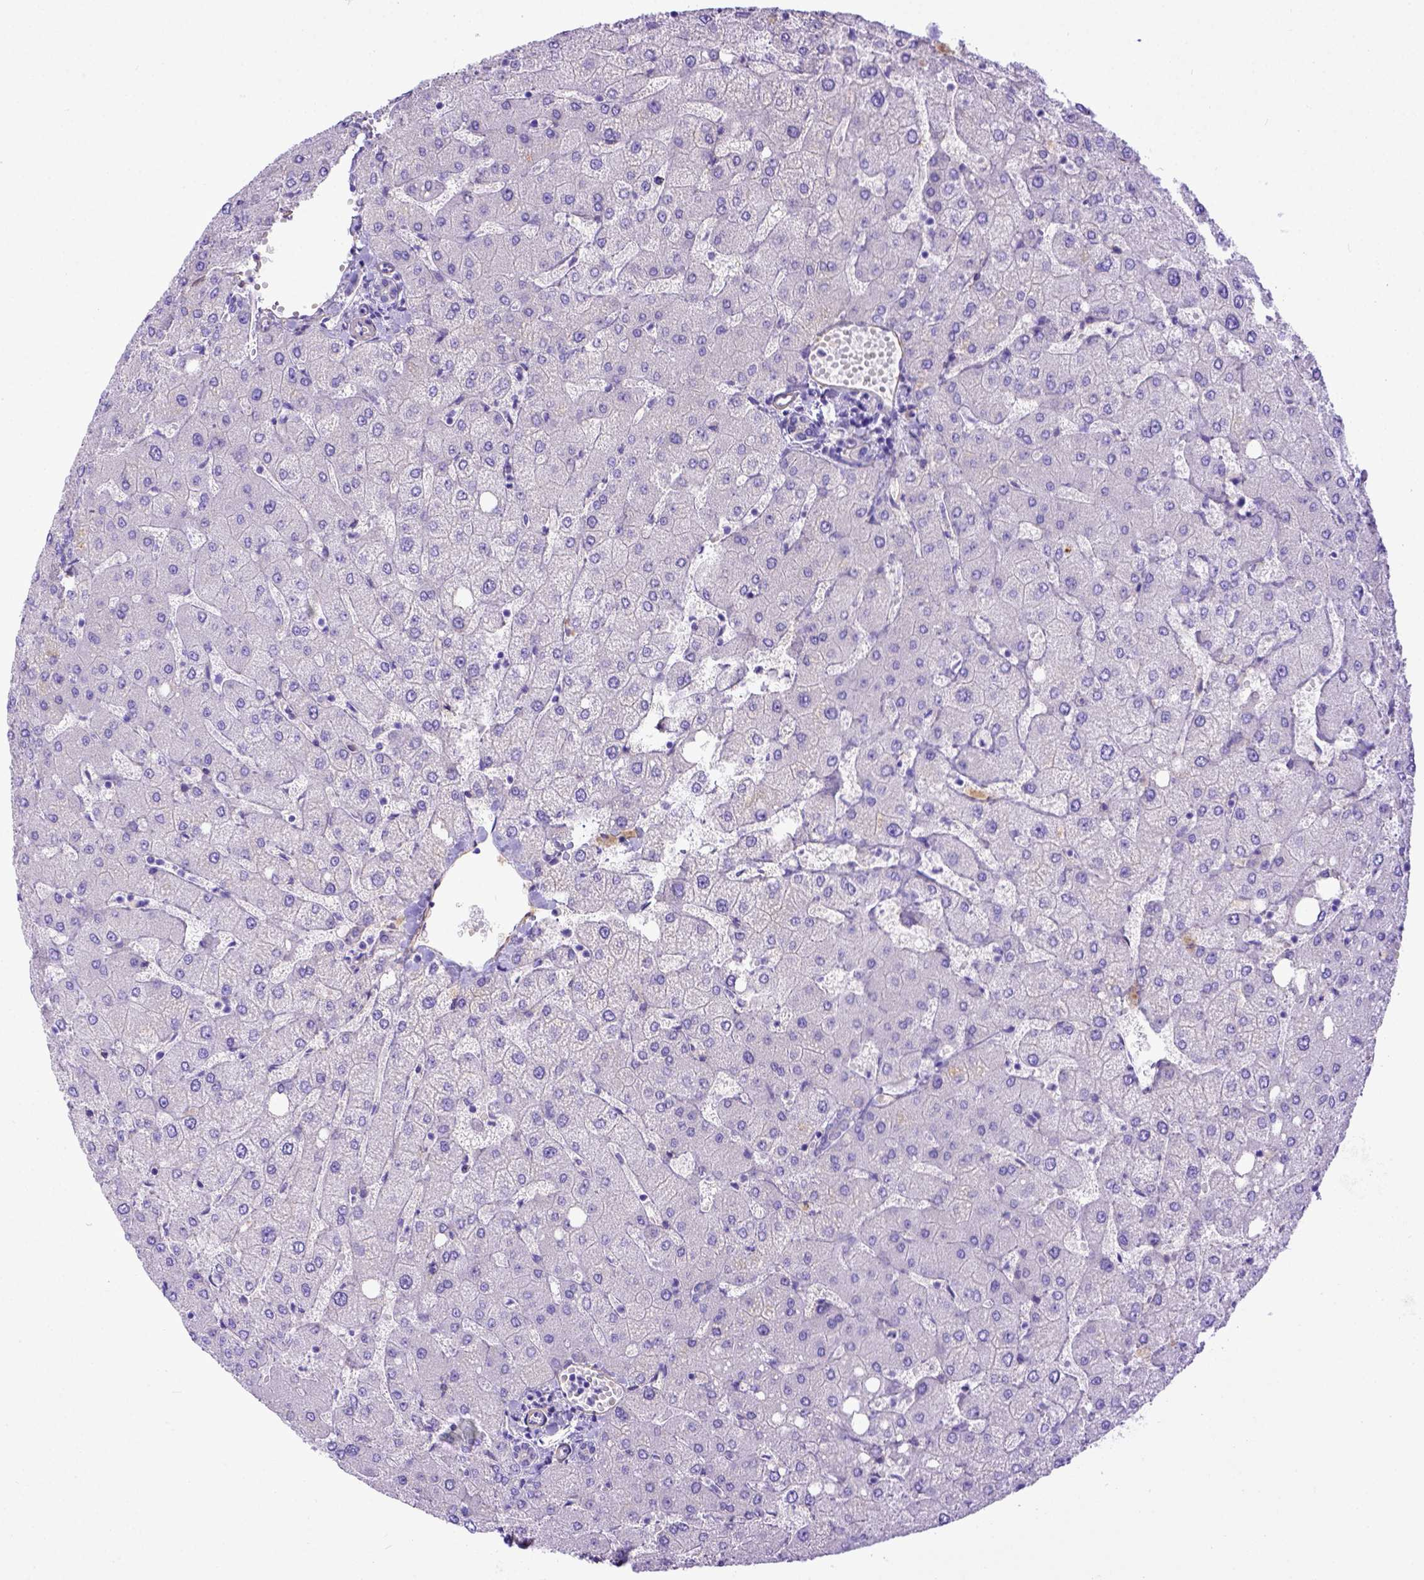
{"staining": {"intensity": "negative", "quantity": "none", "location": "none"}, "tissue": "liver", "cell_type": "Cholangiocytes", "image_type": "normal", "snomed": [{"axis": "morphology", "description": "Normal tissue, NOS"}, {"axis": "topography", "description": "Liver"}], "caption": "Histopathology image shows no protein expression in cholangiocytes of unremarkable liver. (Stains: DAB IHC with hematoxylin counter stain, Microscopy: brightfield microscopy at high magnification).", "gene": "LRRC18", "patient": {"sex": "female", "age": 54}}